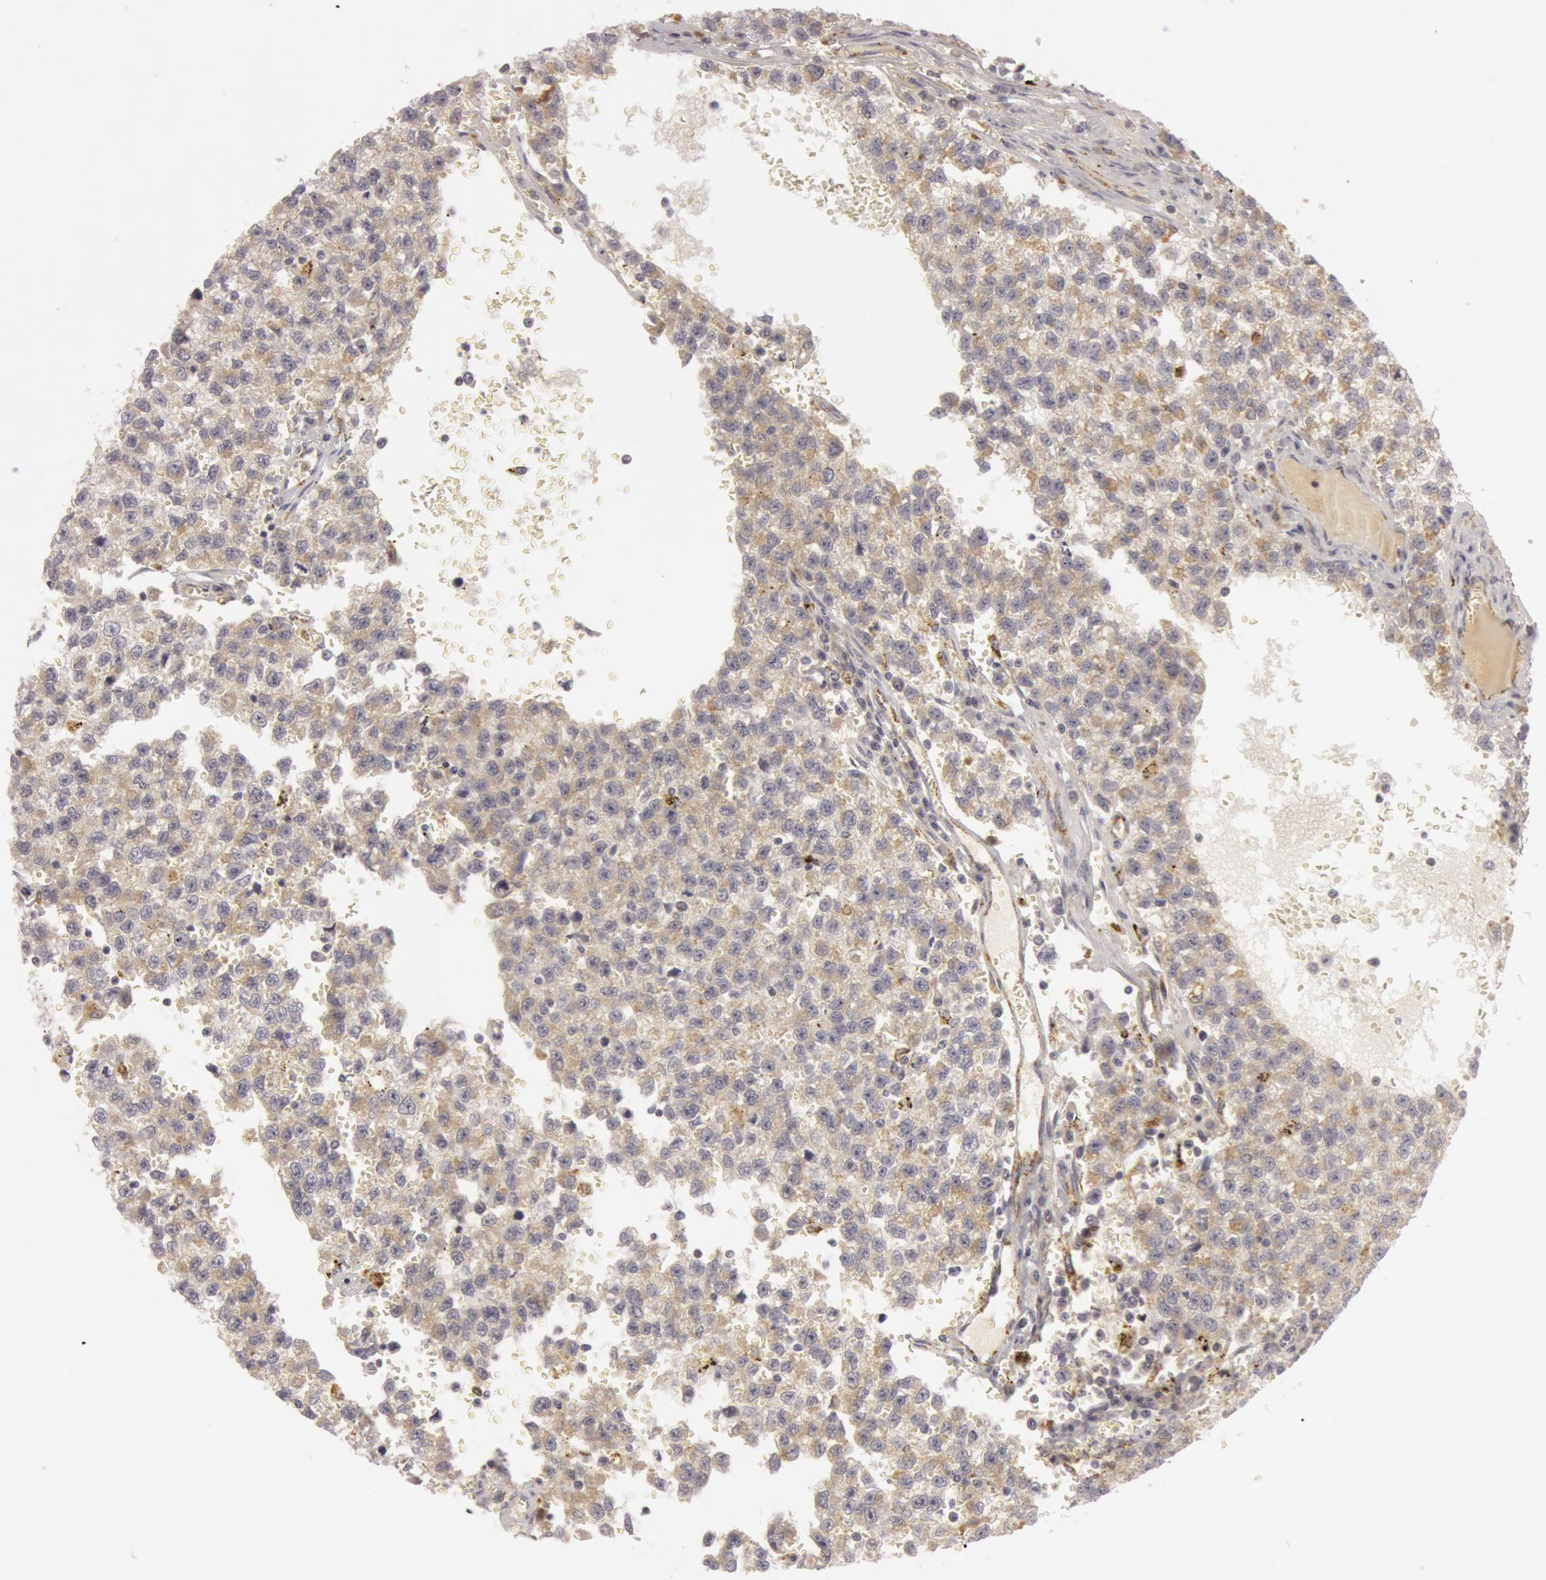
{"staining": {"intensity": "weak", "quantity": ">75%", "location": "cytoplasmic/membranous"}, "tissue": "testis cancer", "cell_type": "Tumor cells", "image_type": "cancer", "snomed": [{"axis": "morphology", "description": "Seminoma, NOS"}, {"axis": "topography", "description": "Testis"}], "caption": "High-magnification brightfield microscopy of testis seminoma stained with DAB (3,3'-diaminobenzidine) (brown) and counterstained with hematoxylin (blue). tumor cells exhibit weak cytoplasmic/membranous positivity is present in approximately>75% of cells.", "gene": "C7", "patient": {"sex": "male", "age": 35}}